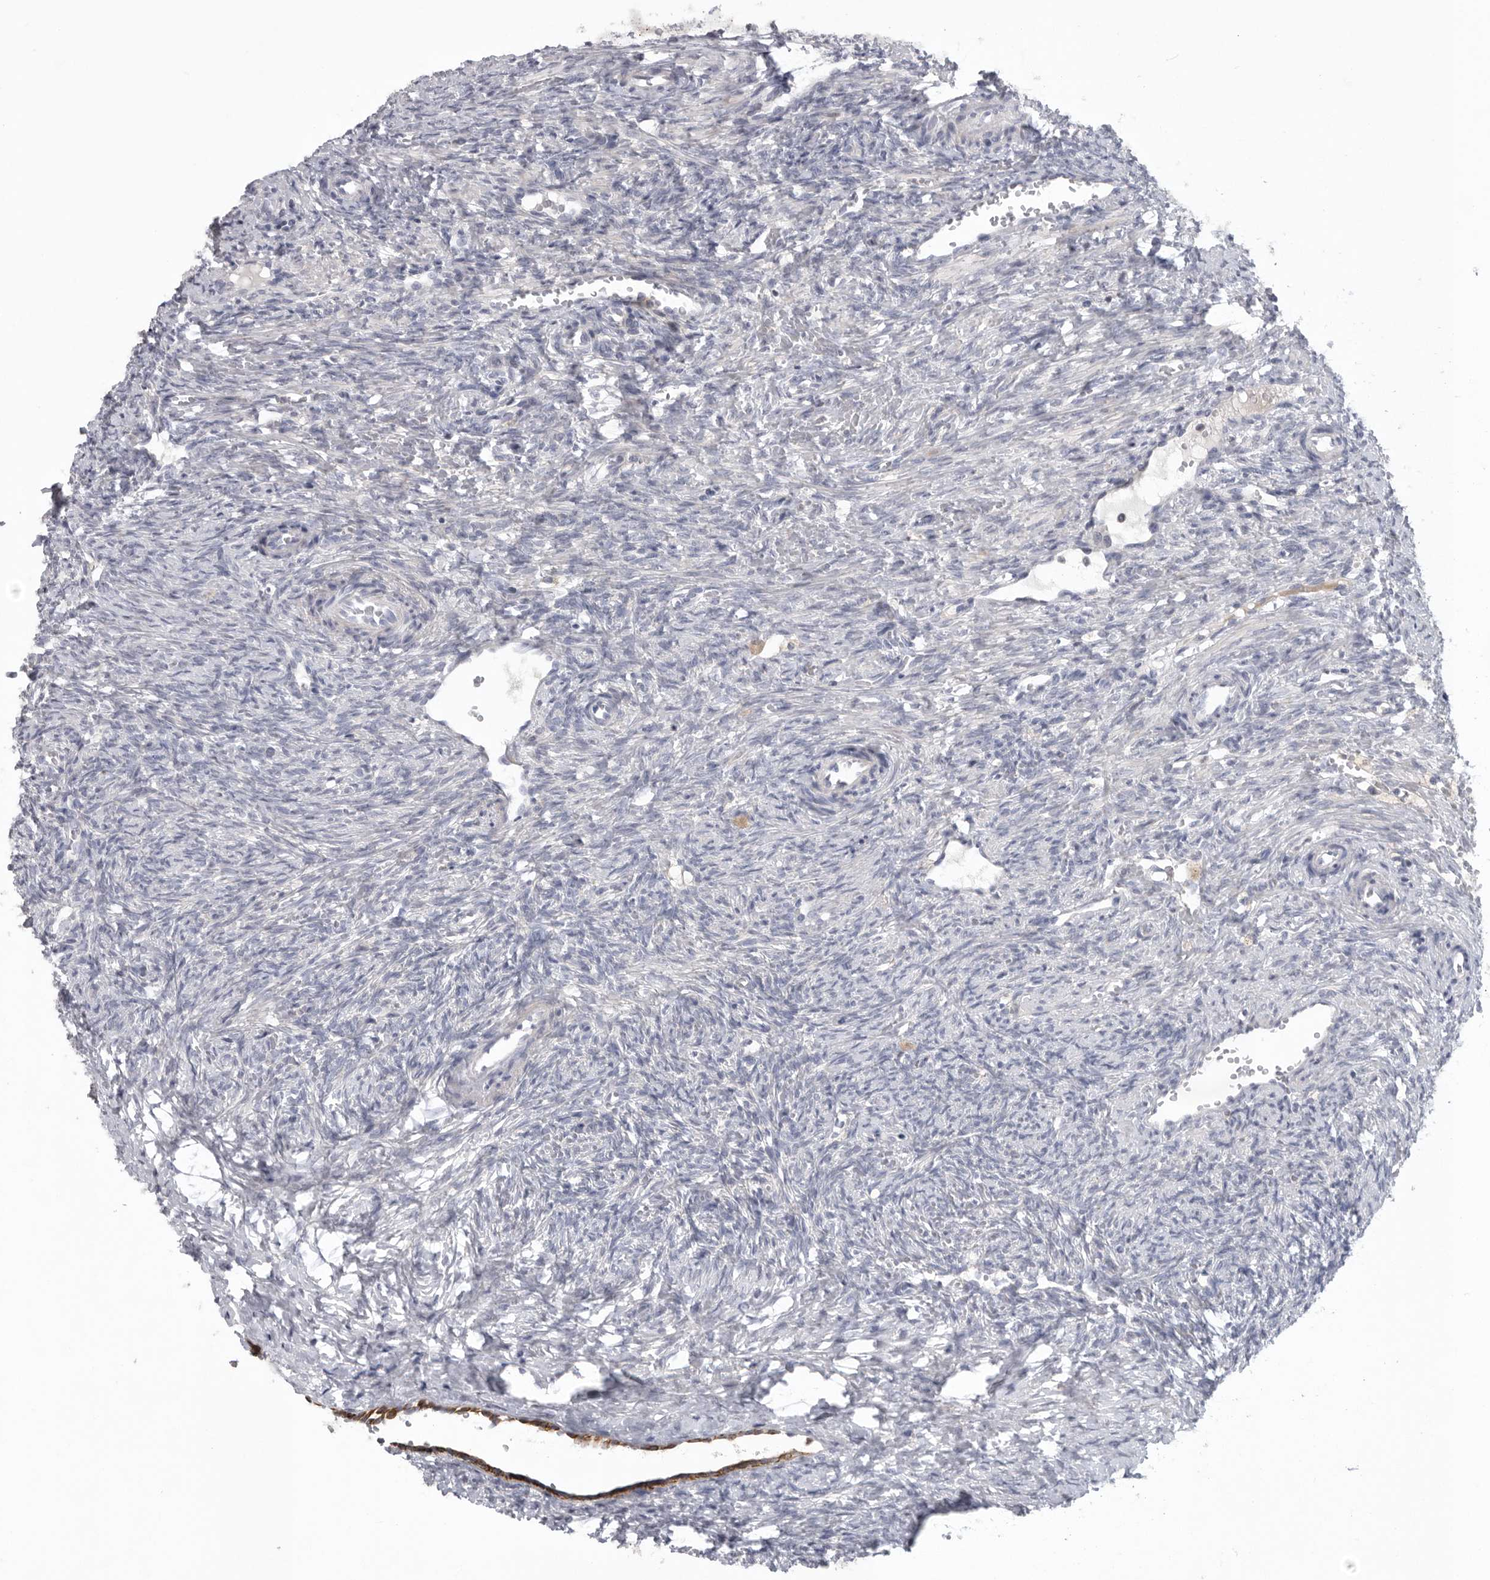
{"staining": {"intensity": "negative", "quantity": "none", "location": "none"}, "tissue": "ovary", "cell_type": "Ovarian stroma cells", "image_type": "normal", "snomed": [{"axis": "morphology", "description": "Normal tissue, NOS"}, {"axis": "topography", "description": "Ovary"}], "caption": "IHC histopathology image of benign ovary stained for a protein (brown), which reveals no expression in ovarian stroma cells. (Brightfield microscopy of DAB (3,3'-diaminobenzidine) immunohistochemistry at high magnification).", "gene": "USP24", "patient": {"sex": "female", "age": 41}}